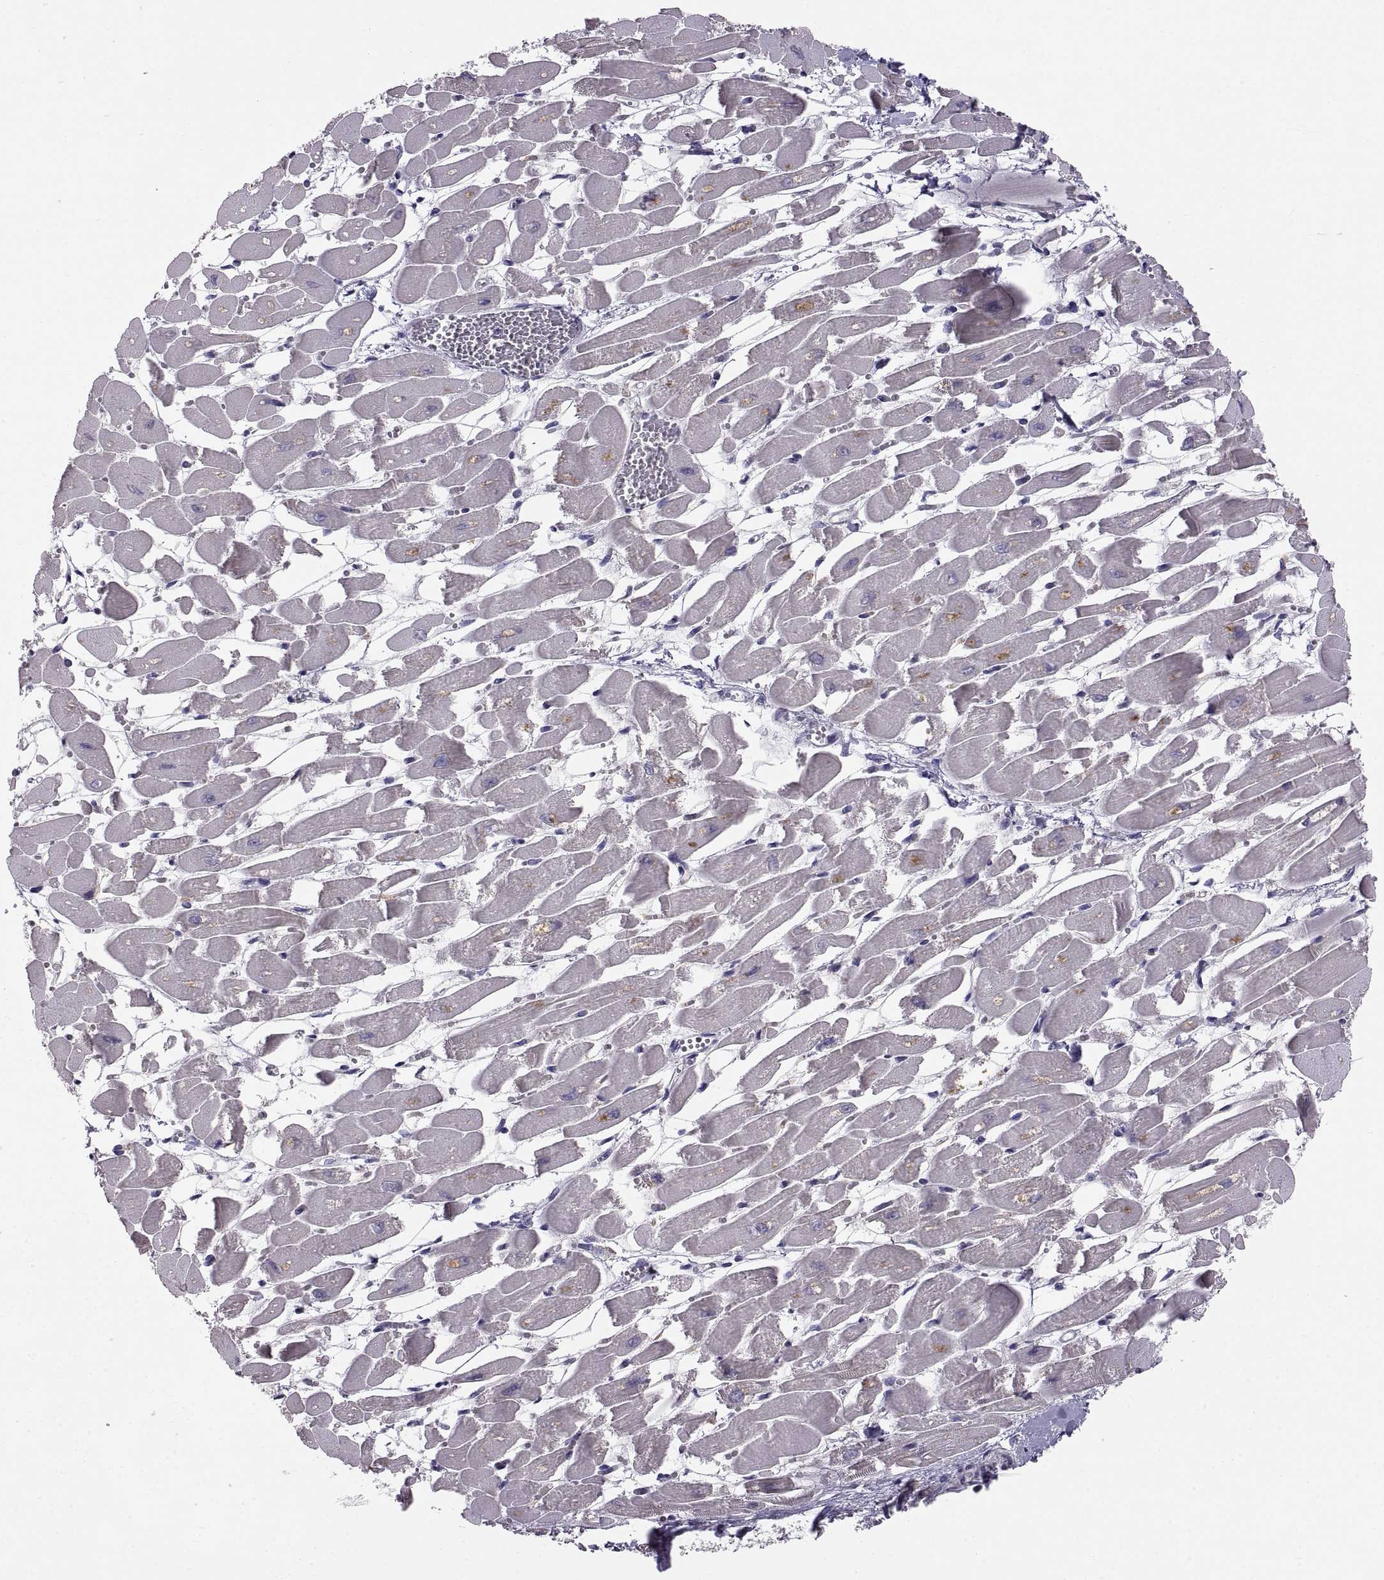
{"staining": {"intensity": "weak", "quantity": "<25%", "location": "nuclear"}, "tissue": "heart muscle", "cell_type": "Cardiomyocytes", "image_type": "normal", "snomed": [{"axis": "morphology", "description": "Normal tissue, NOS"}, {"axis": "topography", "description": "Heart"}], "caption": "Histopathology image shows no protein positivity in cardiomyocytes of benign heart muscle.", "gene": "ADAM32", "patient": {"sex": "female", "age": 52}}